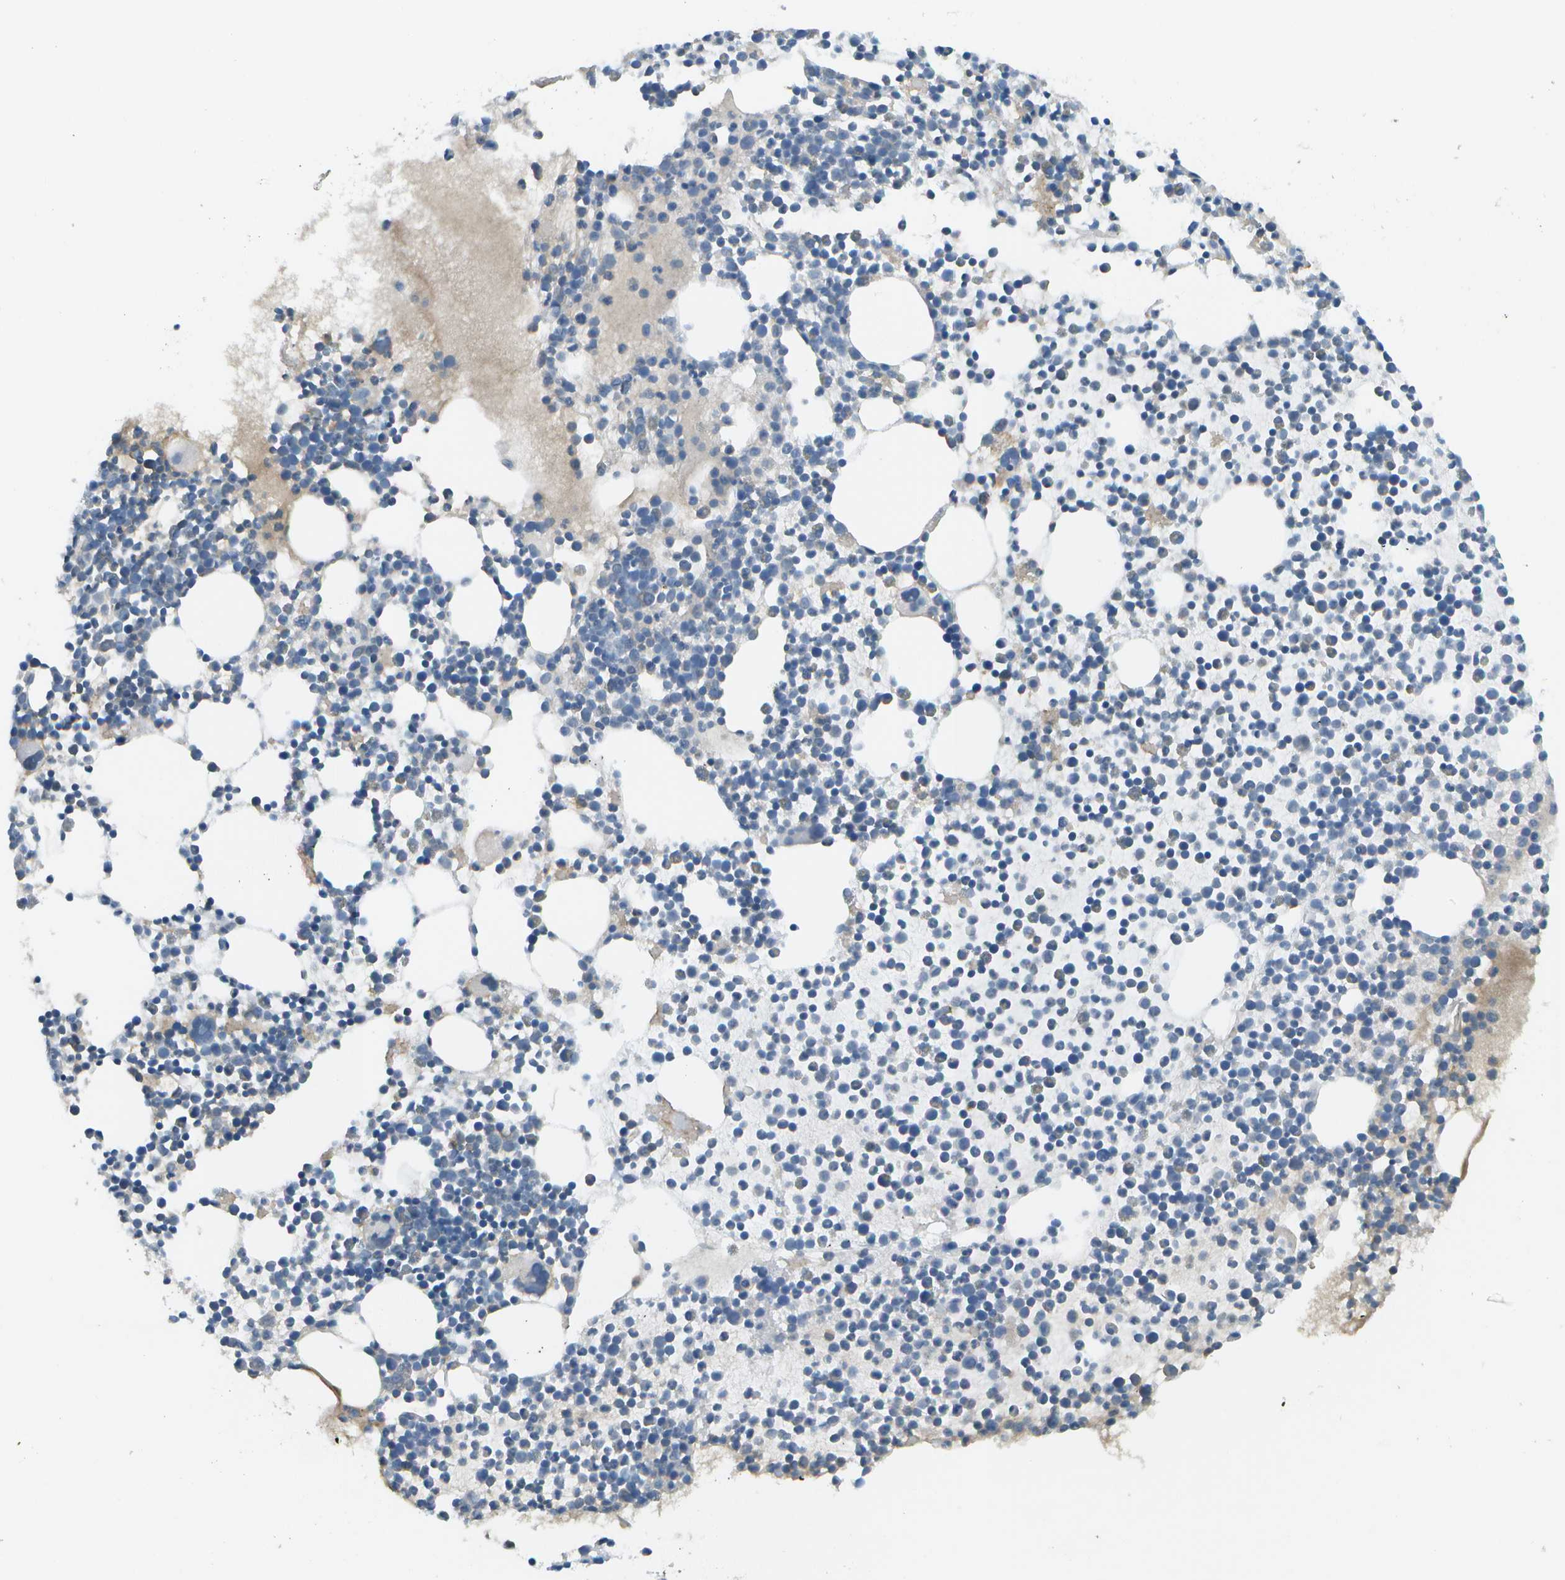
{"staining": {"intensity": "moderate", "quantity": "<25%", "location": "cytoplasmic/membranous"}, "tissue": "bone marrow", "cell_type": "Hematopoietic cells", "image_type": "normal", "snomed": [{"axis": "morphology", "description": "Normal tissue, NOS"}, {"axis": "morphology", "description": "Inflammation, NOS"}, {"axis": "topography", "description": "Bone marrow"}], "caption": "Immunohistochemical staining of benign bone marrow reveals <25% levels of moderate cytoplasmic/membranous protein positivity in approximately <25% of hematopoietic cells. The staining was performed using DAB to visualize the protein expression in brown, while the nuclei were stained in blue with hematoxylin (Magnification: 20x).", "gene": "CDH23", "patient": {"sex": "male", "age": 58}}